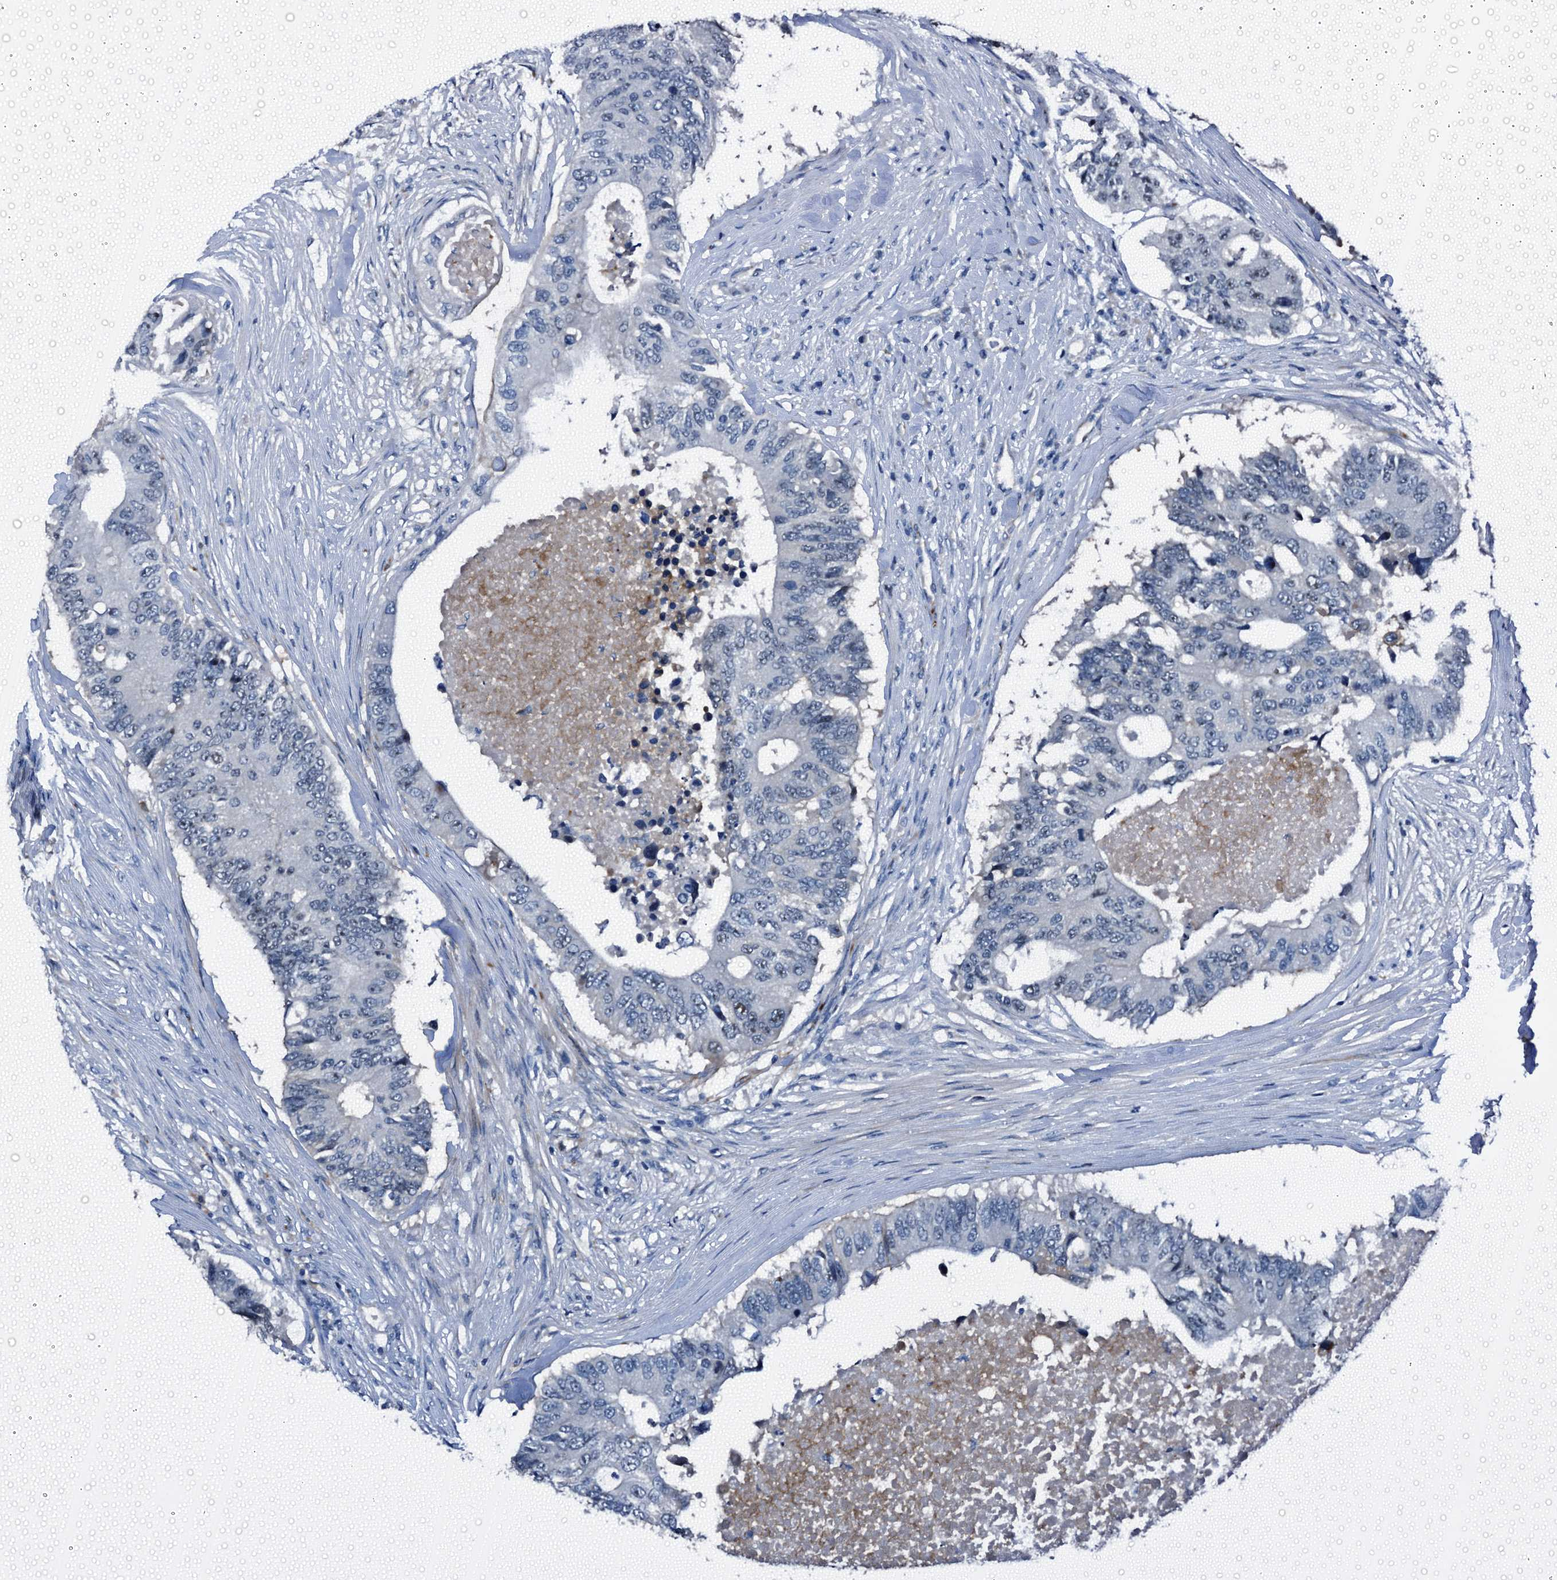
{"staining": {"intensity": "negative", "quantity": "none", "location": "none"}, "tissue": "colorectal cancer", "cell_type": "Tumor cells", "image_type": "cancer", "snomed": [{"axis": "morphology", "description": "Adenocarcinoma, NOS"}, {"axis": "topography", "description": "Colon"}], "caption": "There is no significant positivity in tumor cells of adenocarcinoma (colorectal). (Brightfield microscopy of DAB (3,3'-diaminobenzidine) IHC at high magnification).", "gene": "EMG1", "patient": {"sex": "male", "age": 71}}